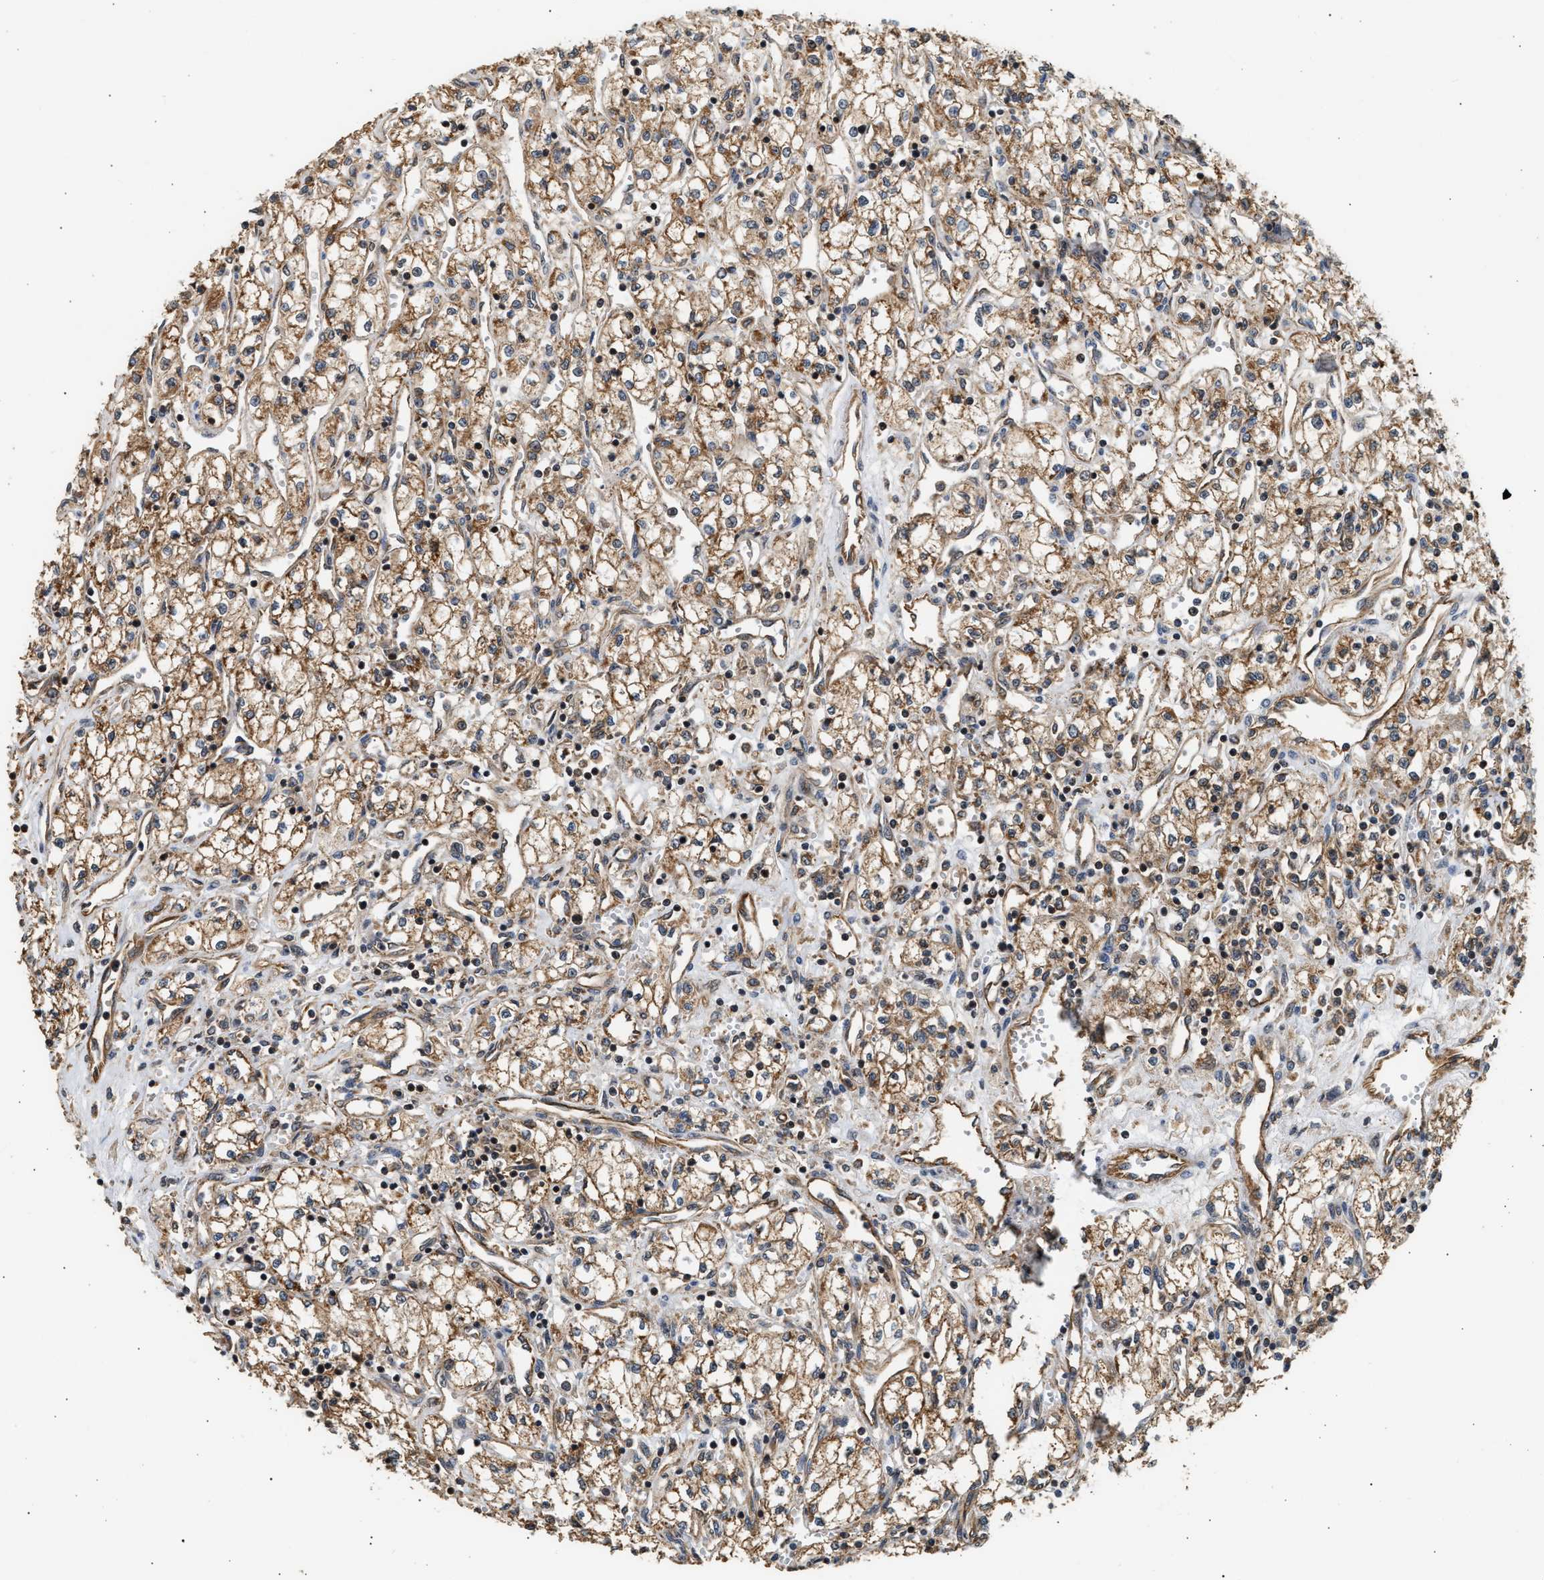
{"staining": {"intensity": "moderate", "quantity": ">75%", "location": "cytoplasmic/membranous"}, "tissue": "renal cancer", "cell_type": "Tumor cells", "image_type": "cancer", "snomed": [{"axis": "morphology", "description": "Adenocarcinoma, NOS"}, {"axis": "topography", "description": "Kidney"}], "caption": "There is medium levels of moderate cytoplasmic/membranous staining in tumor cells of adenocarcinoma (renal), as demonstrated by immunohistochemical staining (brown color).", "gene": "DUSP14", "patient": {"sex": "male", "age": 59}}